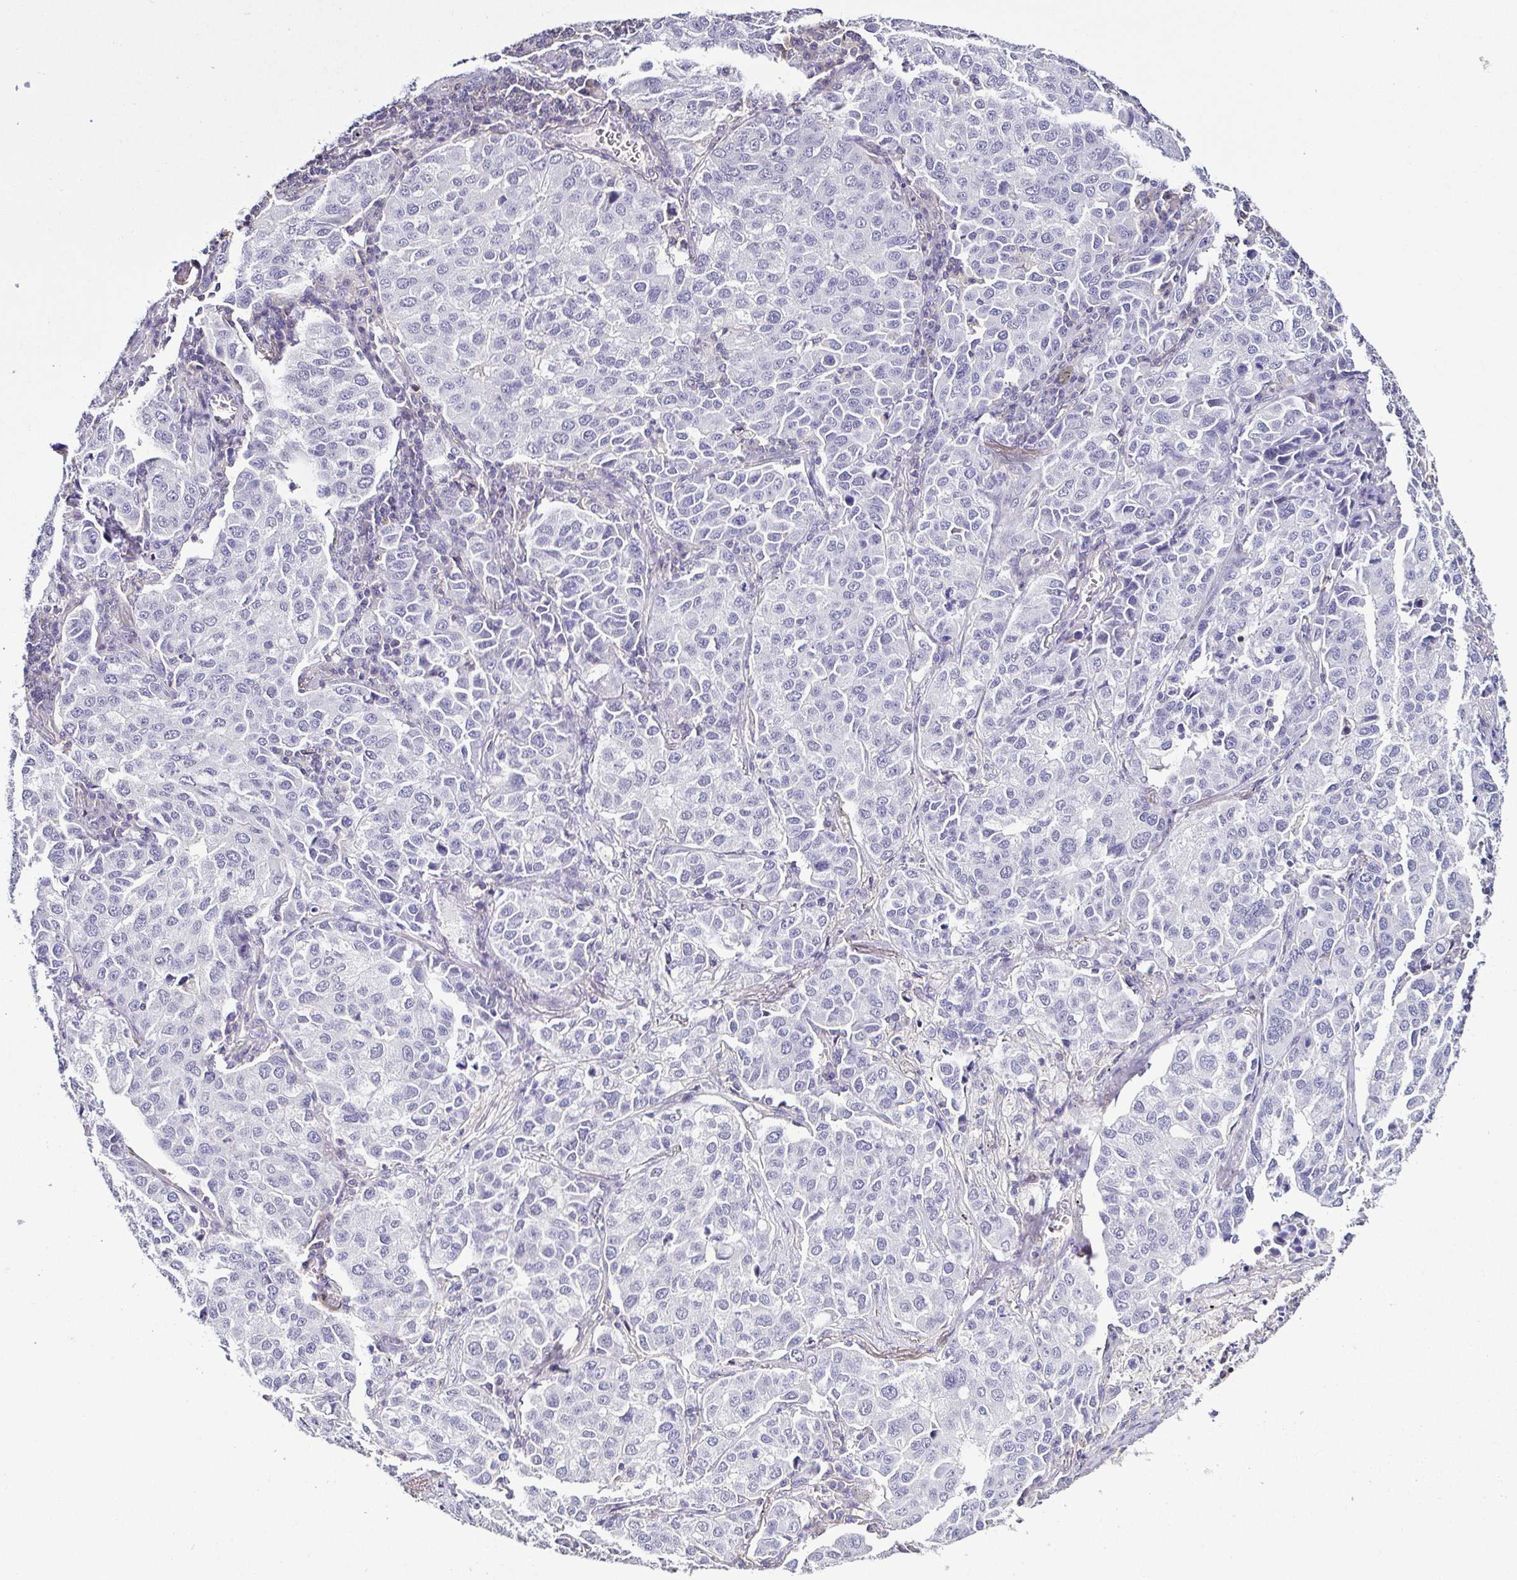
{"staining": {"intensity": "negative", "quantity": "none", "location": "none"}, "tissue": "lung cancer", "cell_type": "Tumor cells", "image_type": "cancer", "snomed": [{"axis": "morphology", "description": "Adenocarcinoma, NOS"}, {"axis": "morphology", "description": "Adenocarcinoma, metastatic, NOS"}, {"axis": "topography", "description": "Lymph node"}, {"axis": "topography", "description": "Lung"}], "caption": "Lung cancer (metastatic adenocarcinoma) was stained to show a protein in brown. There is no significant positivity in tumor cells.", "gene": "TNNT2", "patient": {"sex": "female", "age": 65}}